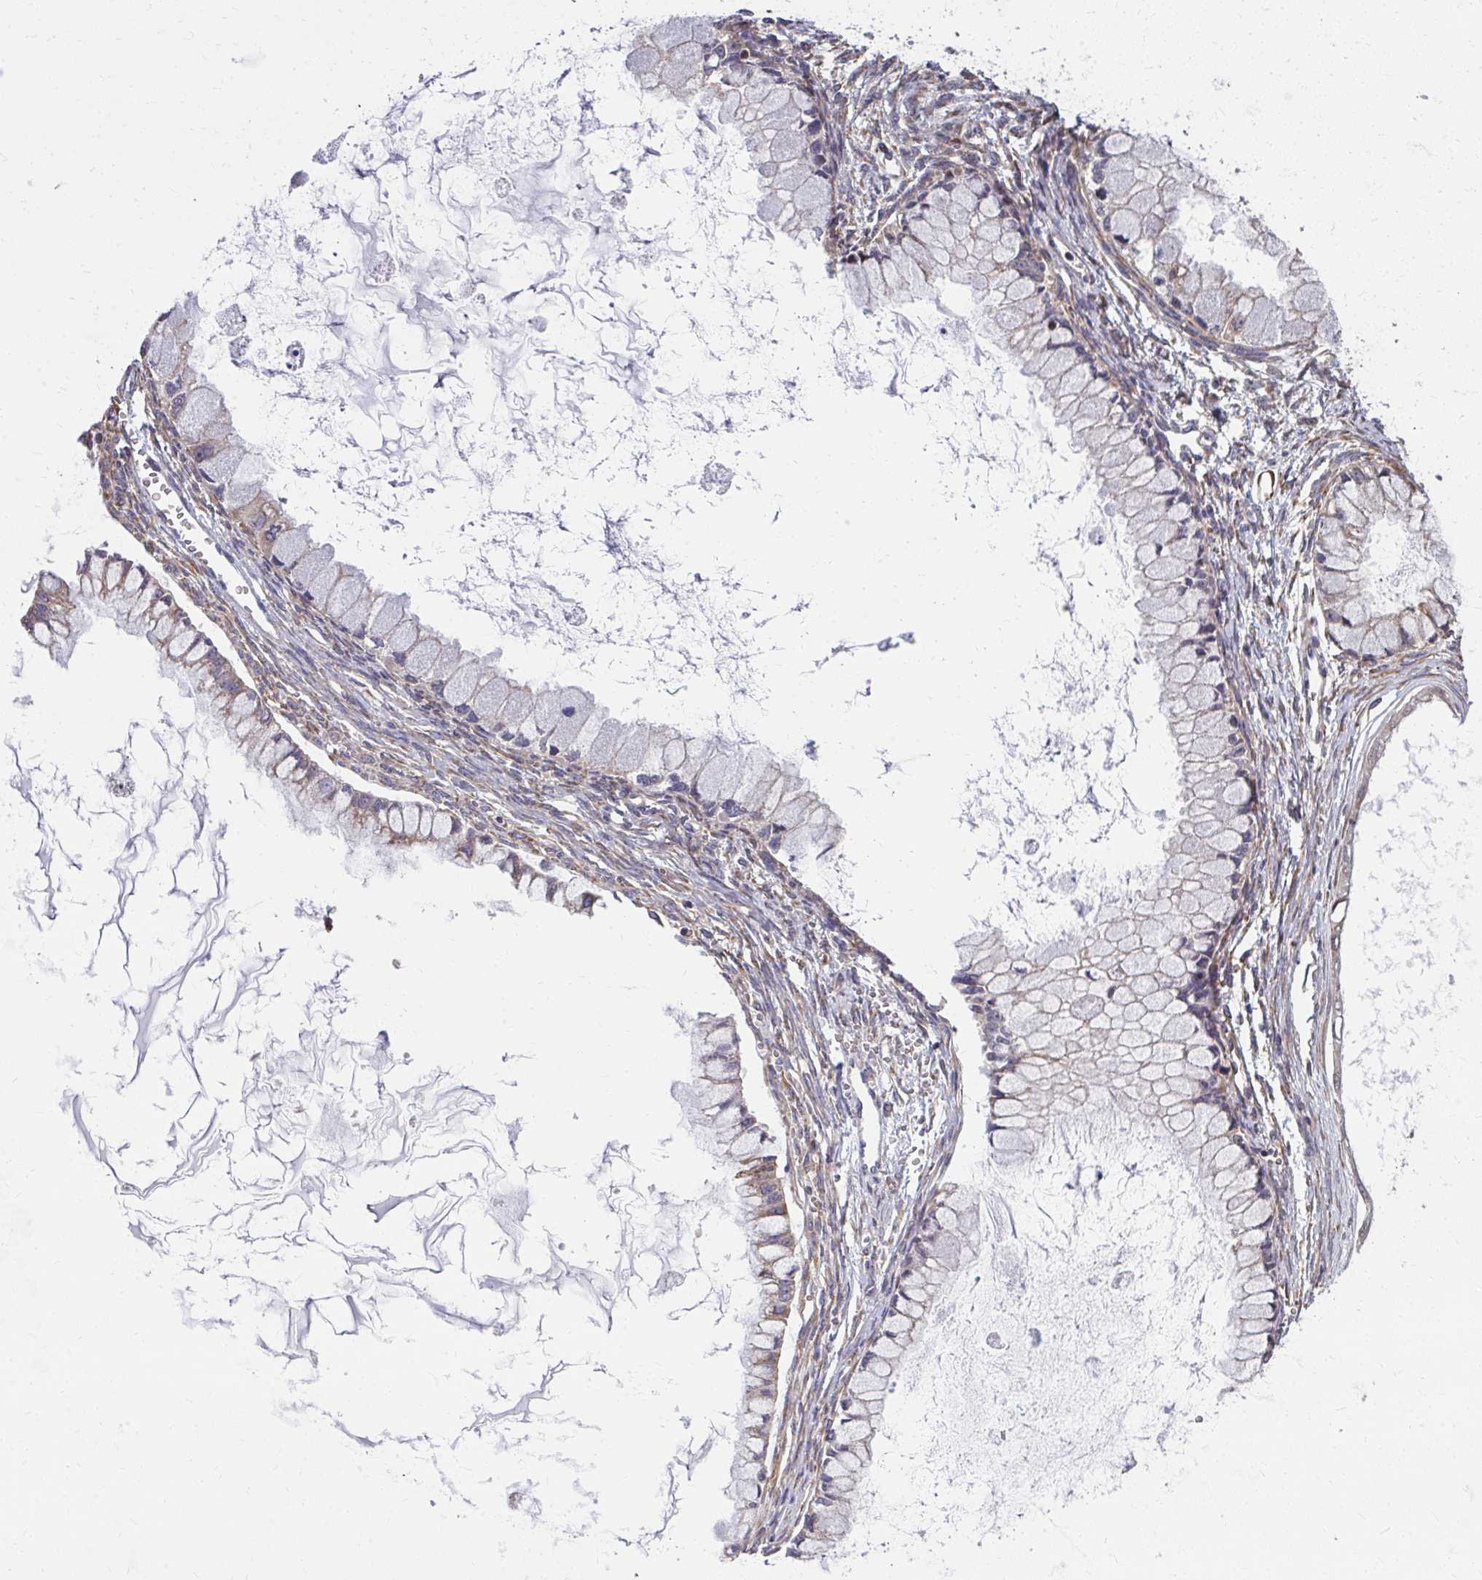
{"staining": {"intensity": "weak", "quantity": "25%-75%", "location": "cytoplasmic/membranous"}, "tissue": "ovarian cancer", "cell_type": "Tumor cells", "image_type": "cancer", "snomed": [{"axis": "morphology", "description": "Cystadenocarcinoma, mucinous, NOS"}, {"axis": "topography", "description": "Ovary"}], "caption": "High-magnification brightfield microscopy of ovarian cancer (mucinous cystadenocarcinoma) stained with DAB (brown) and counterstained with hematoxylin (blue). tumor cells exhibit weak cytoplasmic/membranous expression is present in about25%-75% of cells. Using DAB (3,3'-diaminobenzidine) (brown) and hematoxylin (blue) stains, captured at high magnification using brightfield microscopy.", "gene": "ZNF778", "patient": {"sex": "female", "age": 34}}